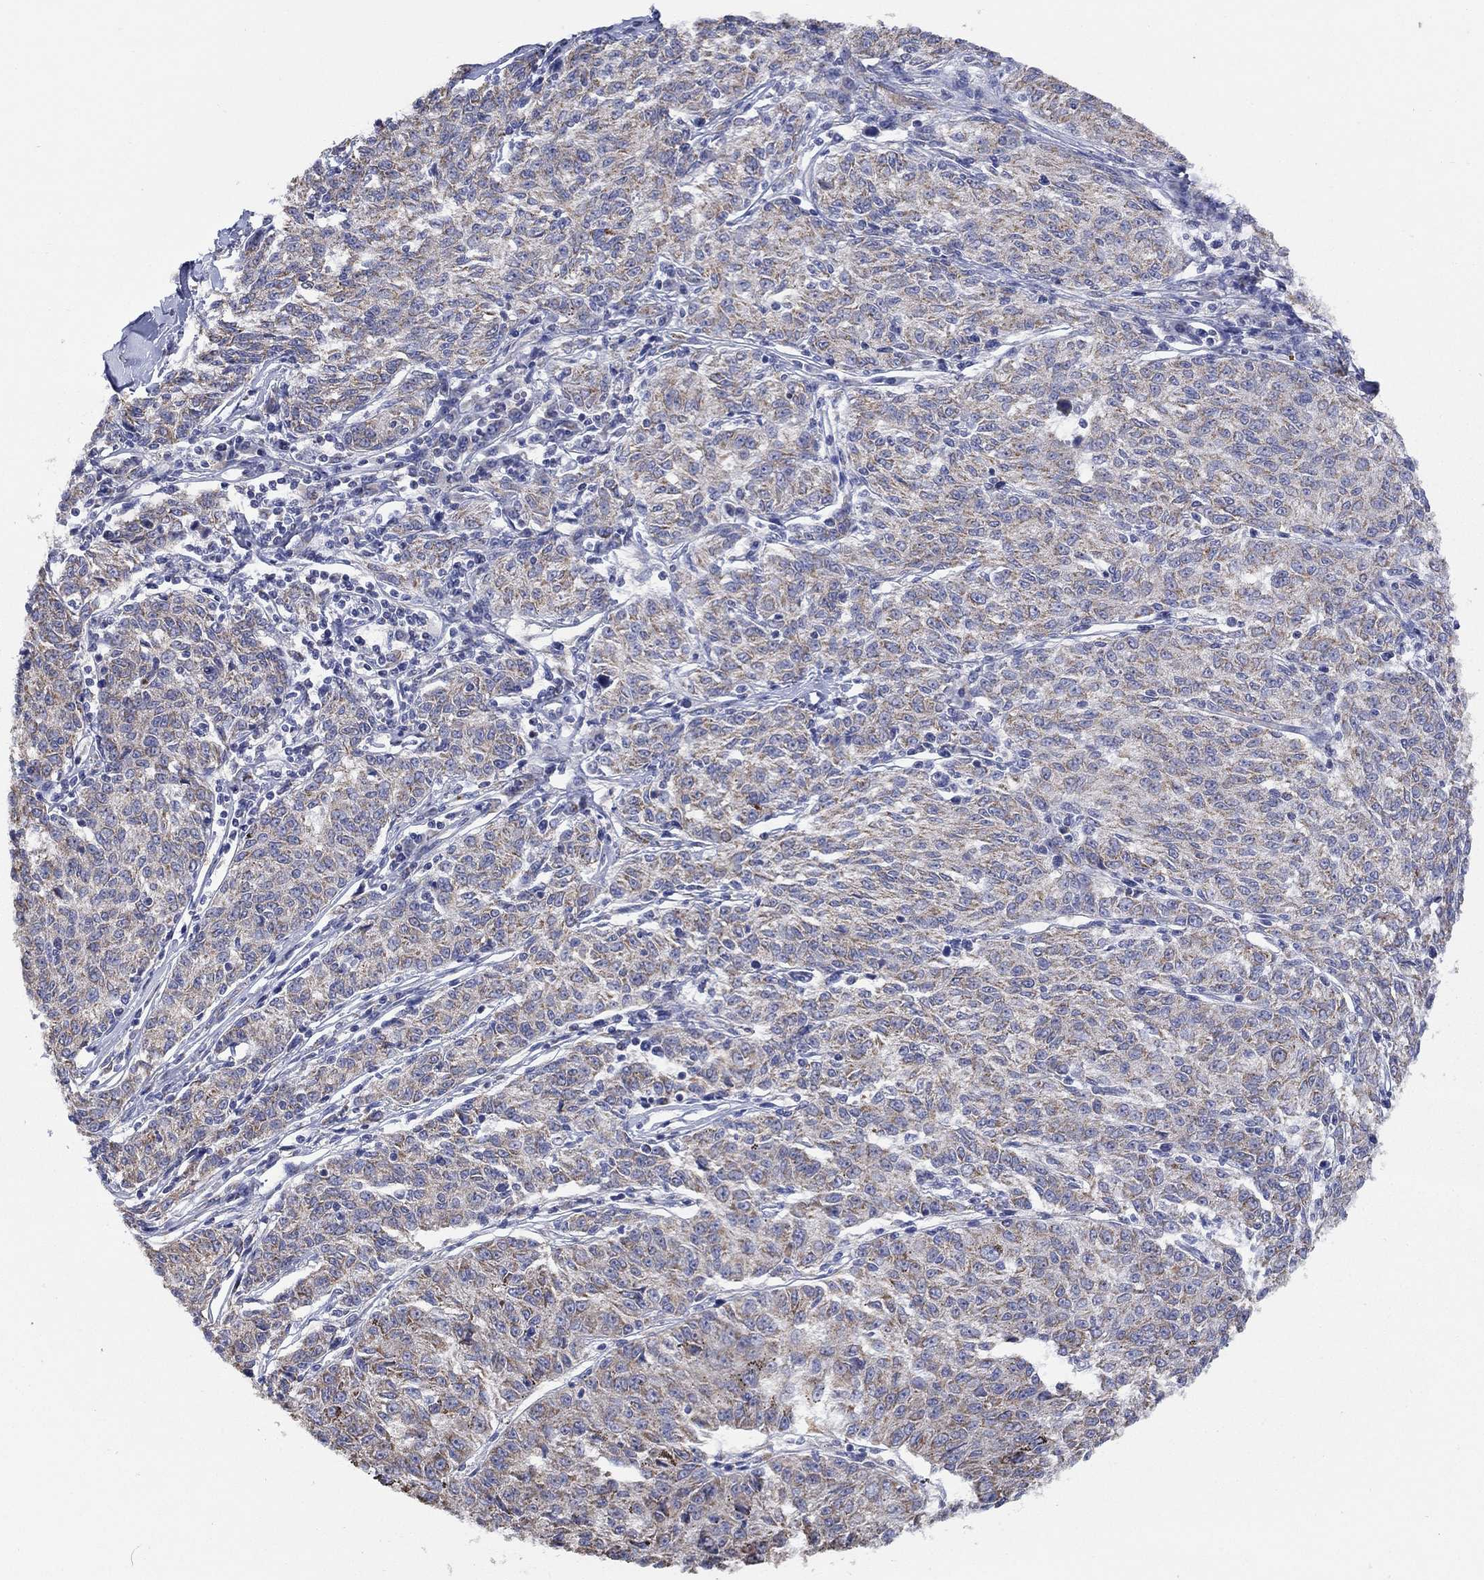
{"staining": {"intensity": "moderate", "quantity": ">75%", "location": "cytoplasmic/membranous"}, "tissue": "melanoma", "cell_type": "Tumor cells", "image_type": "cancer", "snomed": [{"axis": "morphology", "description": "Malignant melanoma, NOS"}, {"axis": "topography", "description": "Skin"}], "caption": "An immunohistochemistry (IHC) micrograph of tumor tissue is shown. Protein staining in brown labels moderate cytoplasmic/membranous positivity in malignant melanoma within tumor cells.", "gene": "CLVS1", "patient": {"sex": "female", "age": 72}}